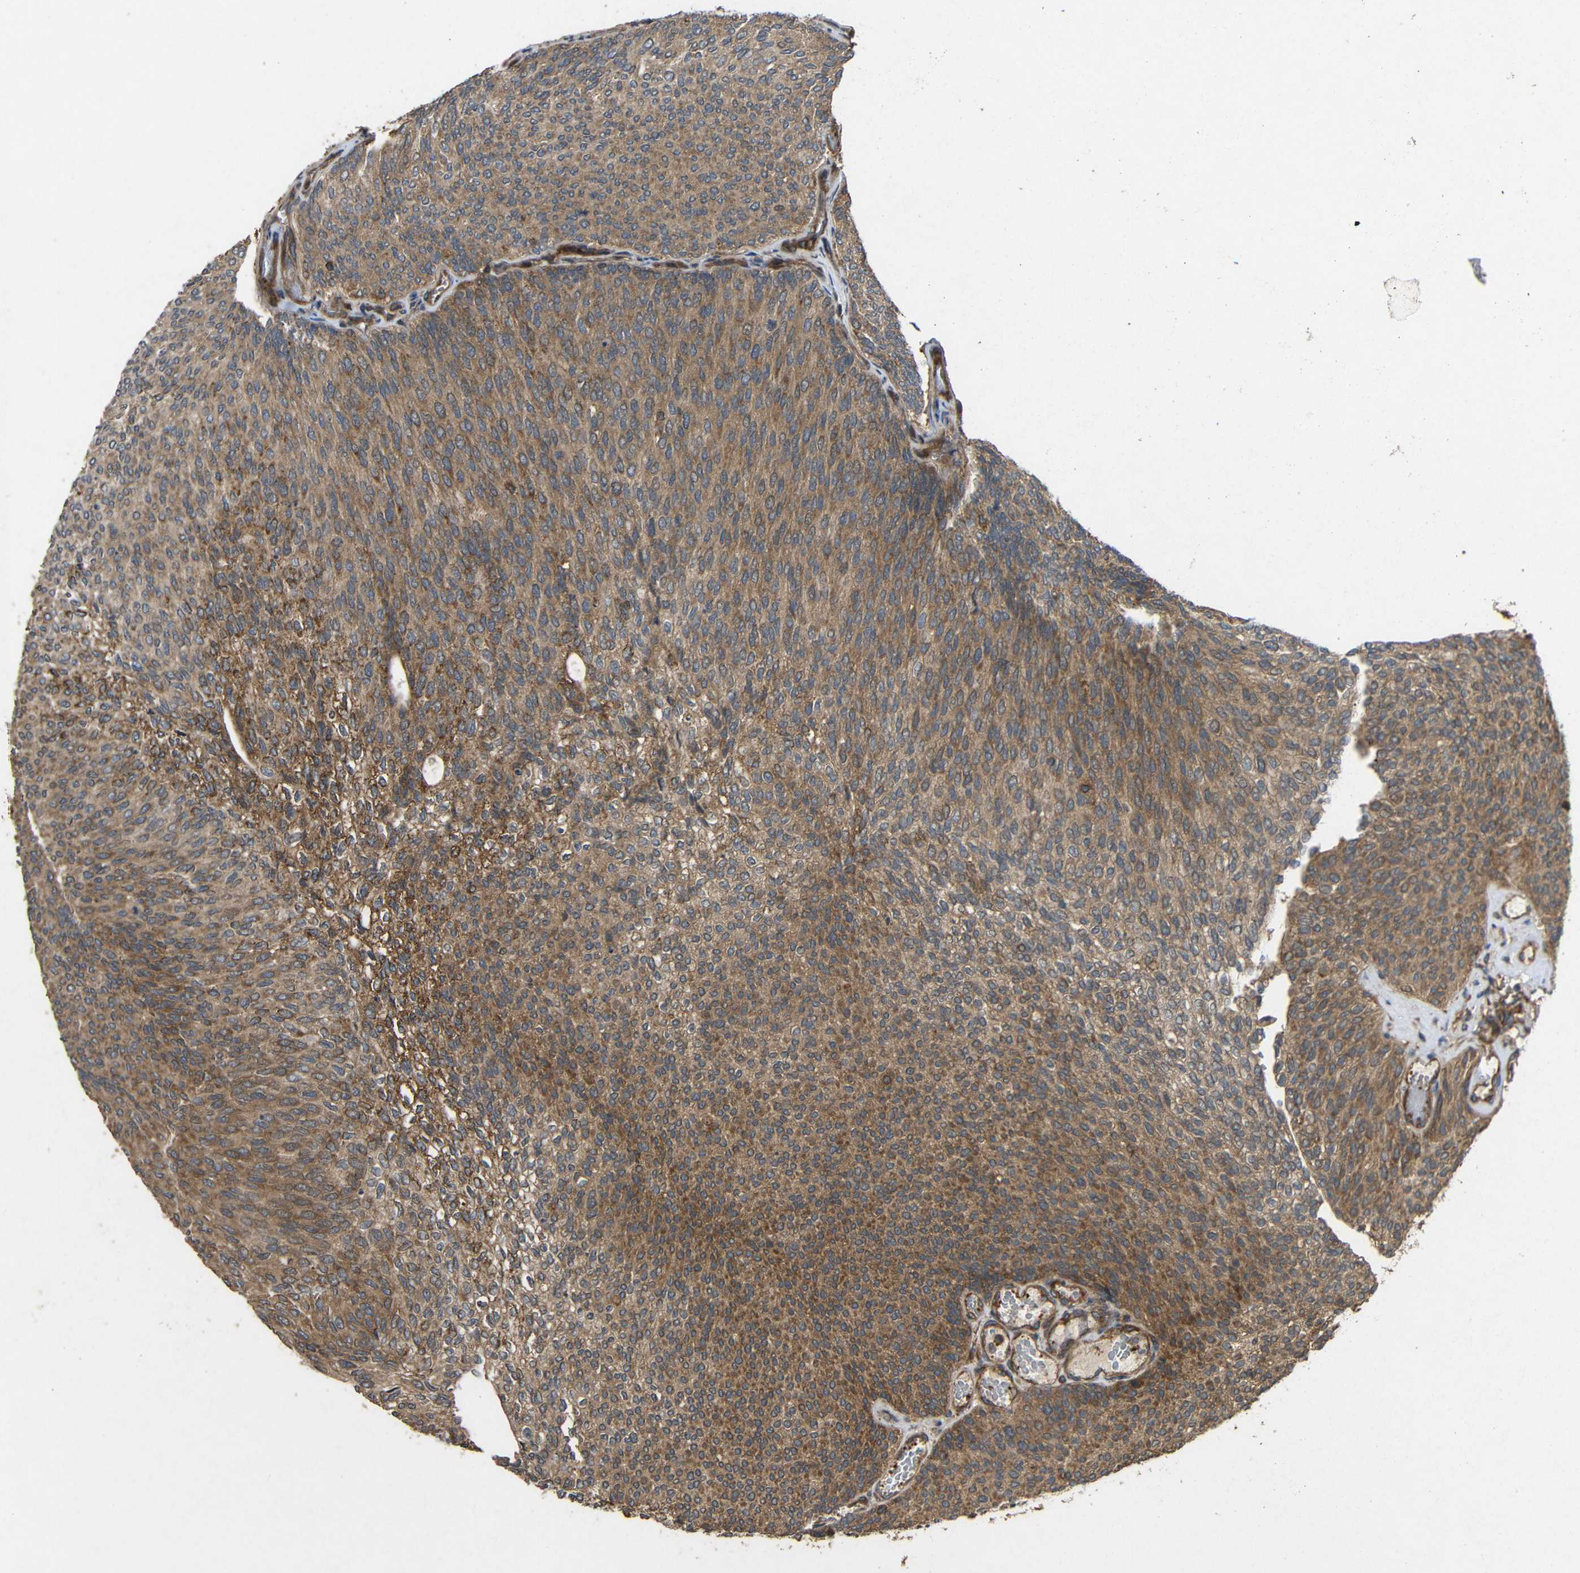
{"staining": {"intensity": "moderate", "quantity": "25%-75%", "location": "cytoplasmic/membranous"}, "tissue": "urothelial cancer", "cell_type": "Tumor cells", "image_type": "cancer", "snomed": [{"axis": "morphology", "description": "Urothelial carcinoma, Low grade"}, {"axis": "topography", "description": "Urinary bladder"}], "caption": "Urothelial cancer stained with a protein marker displays moderate staining in tumor cells.", "gene": "EIF2S1", "patient": {"sex": "female", "age": 79}}